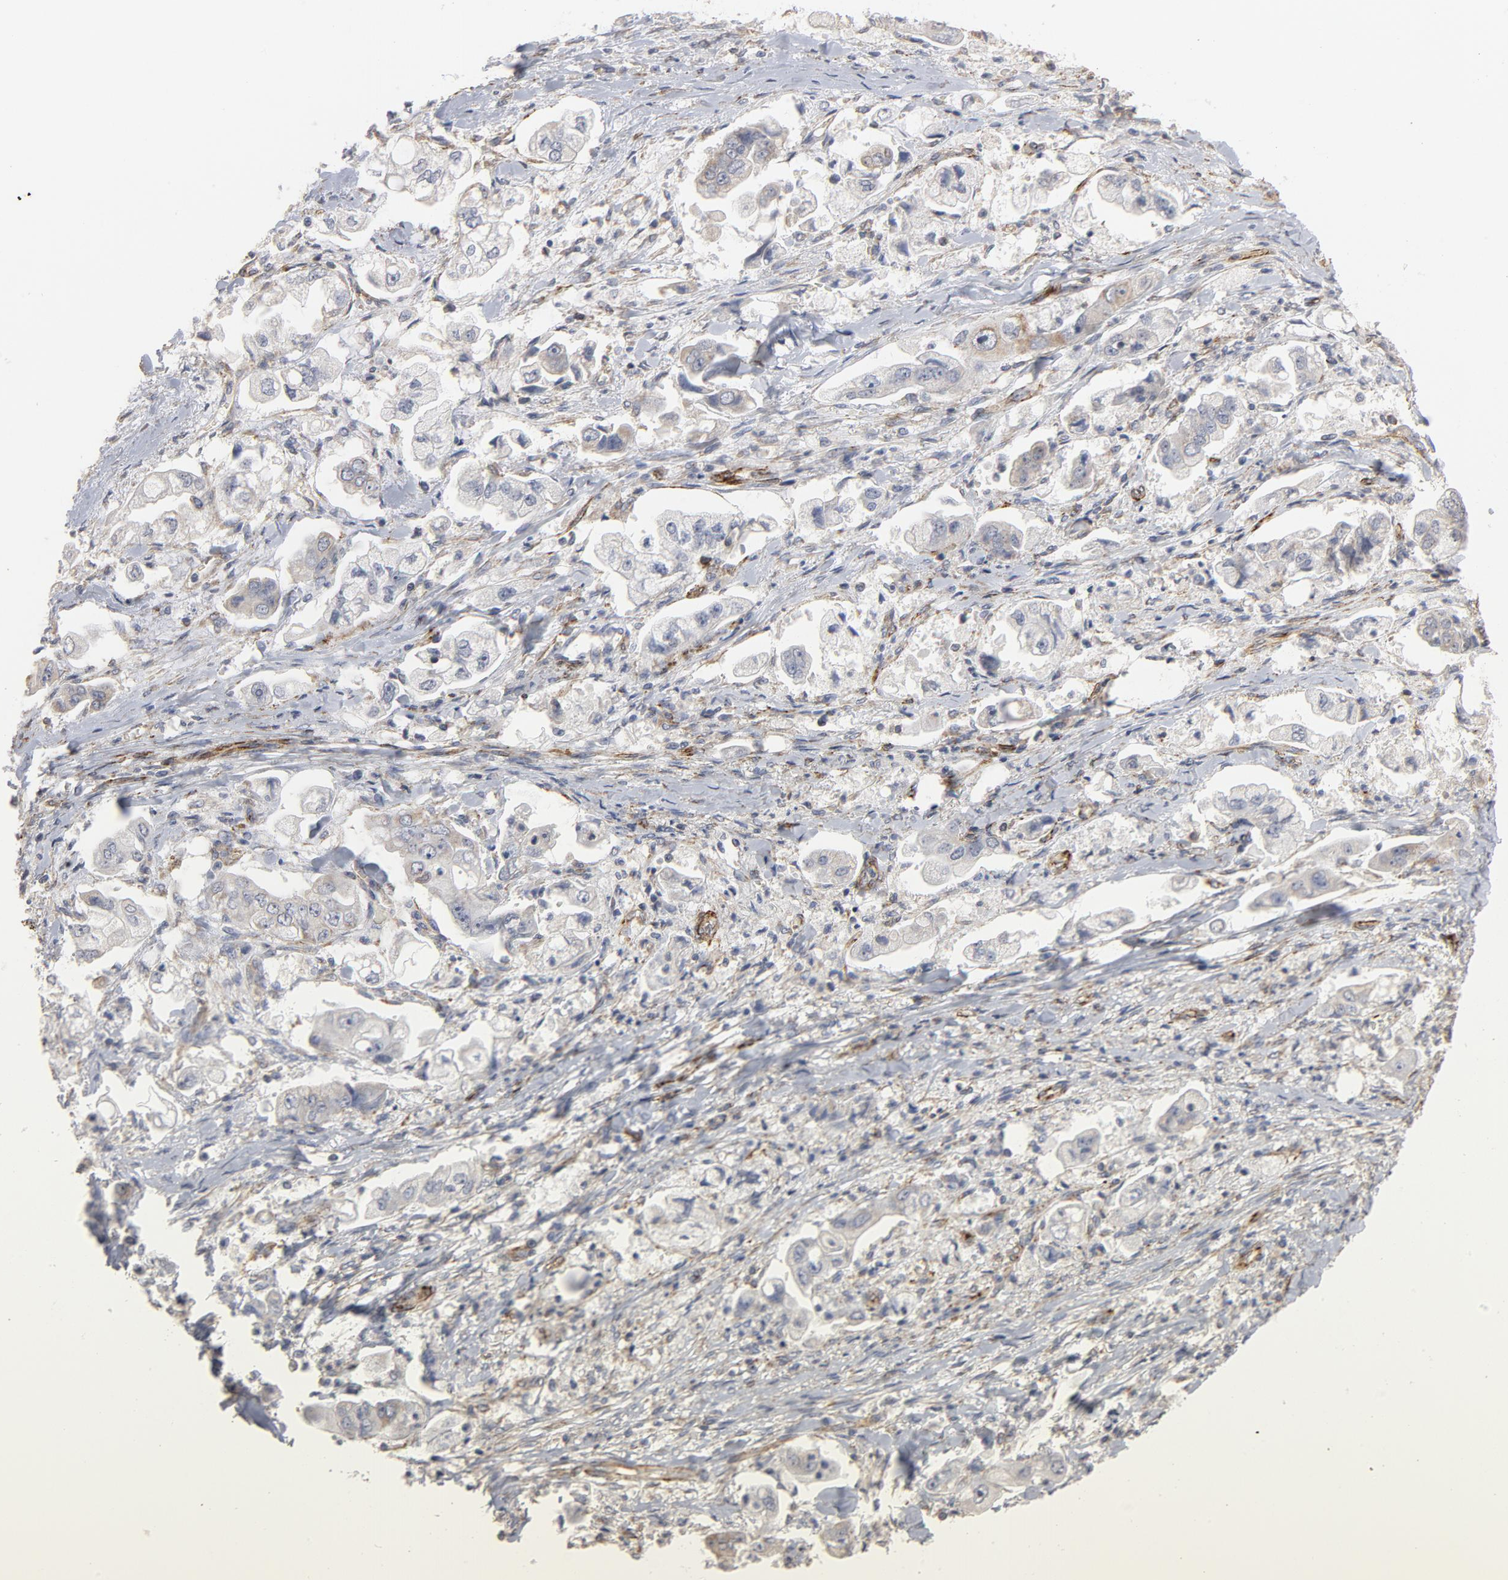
{"staining": {"intensity": "negative", "quantity": "none", "location": "none"}, "tissue": "stomach cancer", "cell_type": "Tumor cells", "image_type": "cancer", "snomed": [{"axis": "morphology", "description": "Adenocarcinoma, NOS"}, {"axis": "topography", "description": "Stomach"}], "caption": "The histopathology image reveals no significant expression in tumor cells of adenocarcinoma (stomach). The staining was performed using DAB (3,3'-diaminobenzidine) to visualize the protein expression in brown, while the nuclei were stained in blue with hematoxylin (Magnification: 20x).", "gene": "GNG2", "patient": {"sex": "male", "age": 62}}